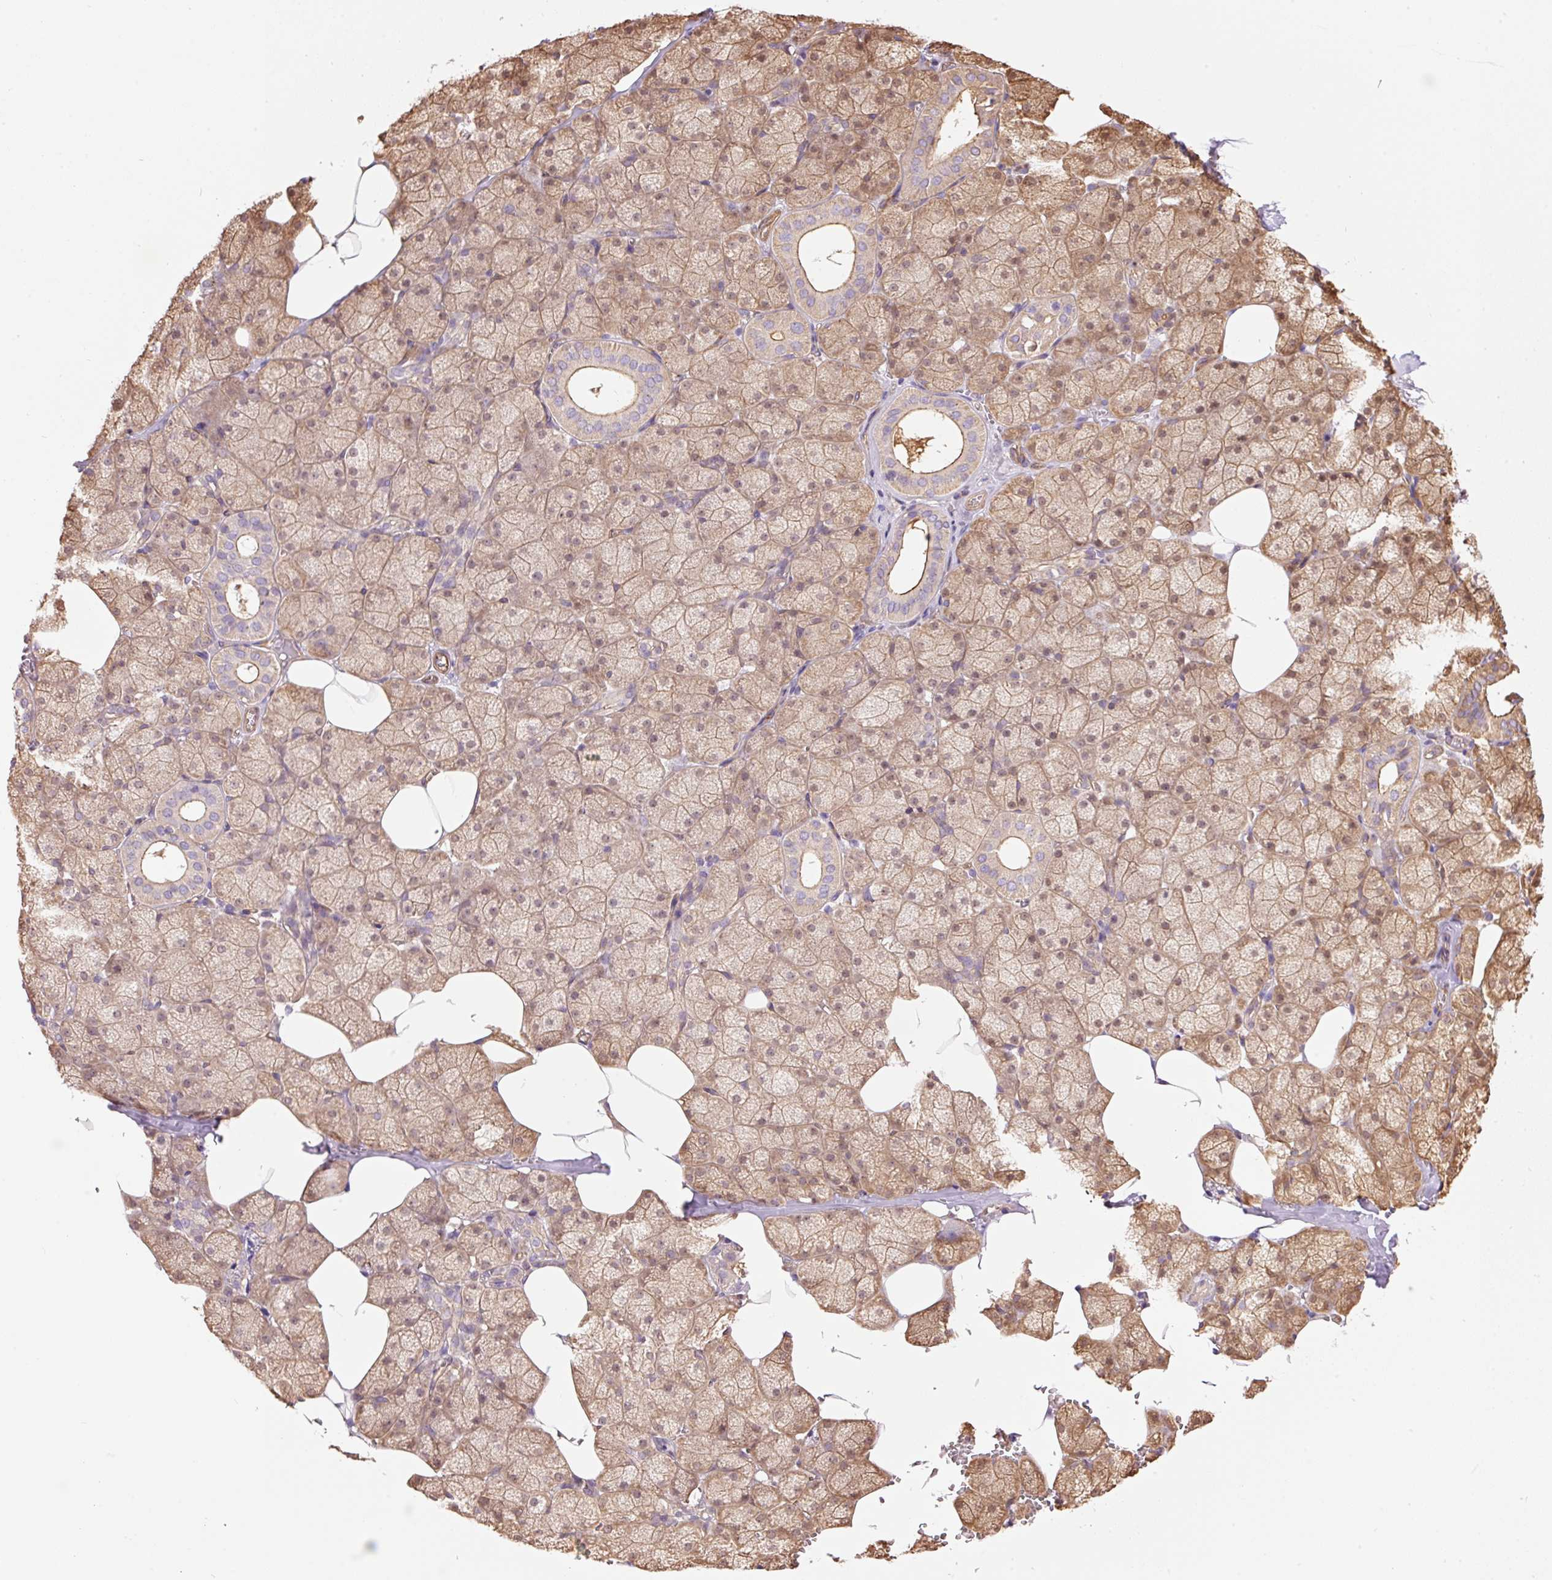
{"staining": {"intensity": "moderate", "quantity": ">75%", "location": "cytoplasmic/membranous"}, "tissue": "salivary gland", "cell_type": "Glandular cells", "image_type": "normal", "snomed": [{"axis": "morphology", "description": "Normal tissue, NOS"}, {"axis": "topography", "description": "Salivary gland"}, {"axis": "topography", "description": "Peripheral nerve tissue"}], "caption": "Protein staining of benign salivary gland demonstrates moderate cytoplasmic/membranous positivity in about >75% of glandular cells.", "gene": "PPP1R1B", "patient": {"sex": "male", "age": 38}}